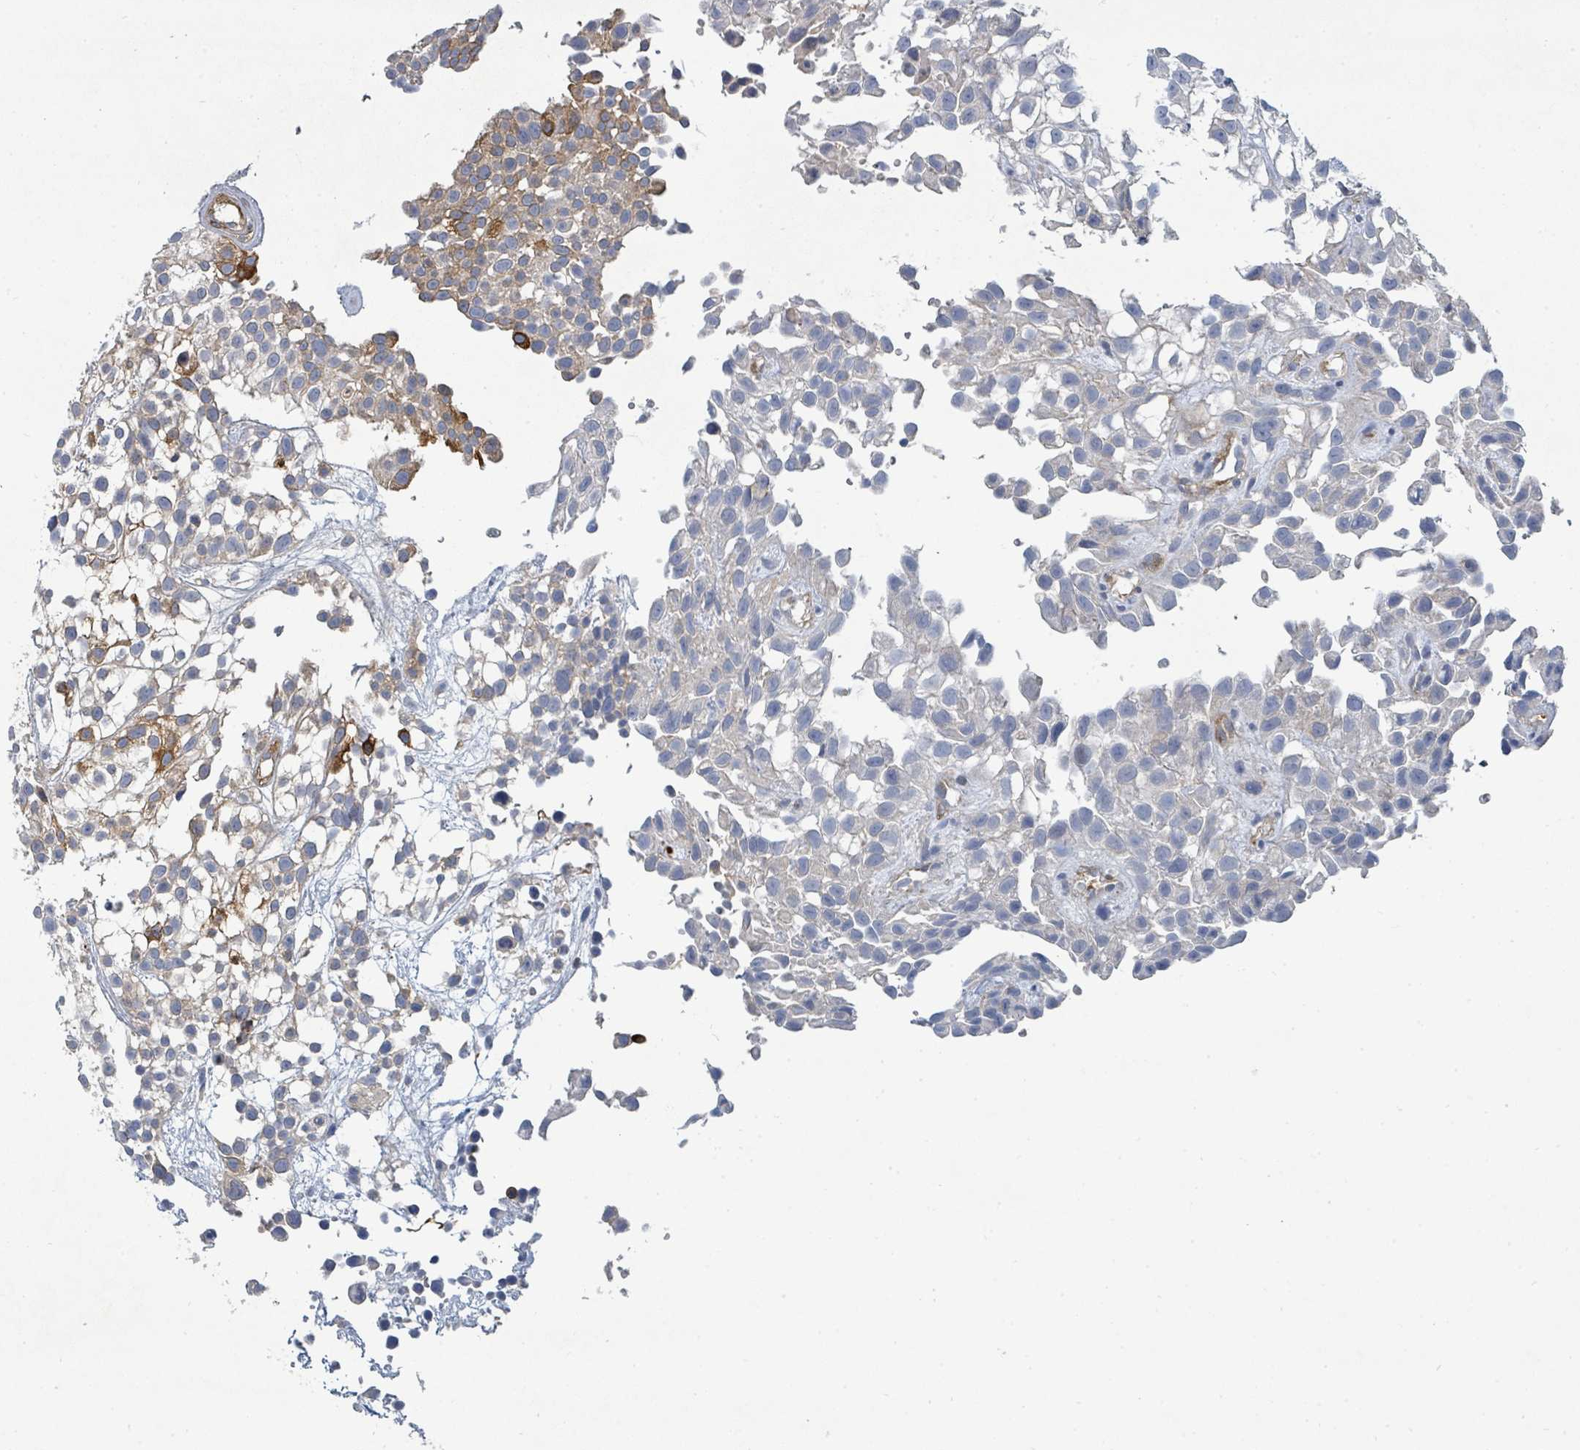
{"staining": {"intensity": "strong", "quantity": "<25%", "location": "cytoplasmic/membranous"}, "tissue": "urothelial cancer", "cell_type": "Tumor cells", "image_type": "cancer", "snomed": [{"axis": "morphology", "description": "Urothelial carcinoma, High grade"}, {"axis": "topography", "description": "Urinary bladder"}], "caption": "Immunohistochemical staining of human urothelial carcinoma (high-grade) displays medium levels of strong cytoplasmic/membranous protein staining in approximately <25% of tumor cells.", "gene": "IFIT1", "patient": {"sex": "male", "age": 56}}